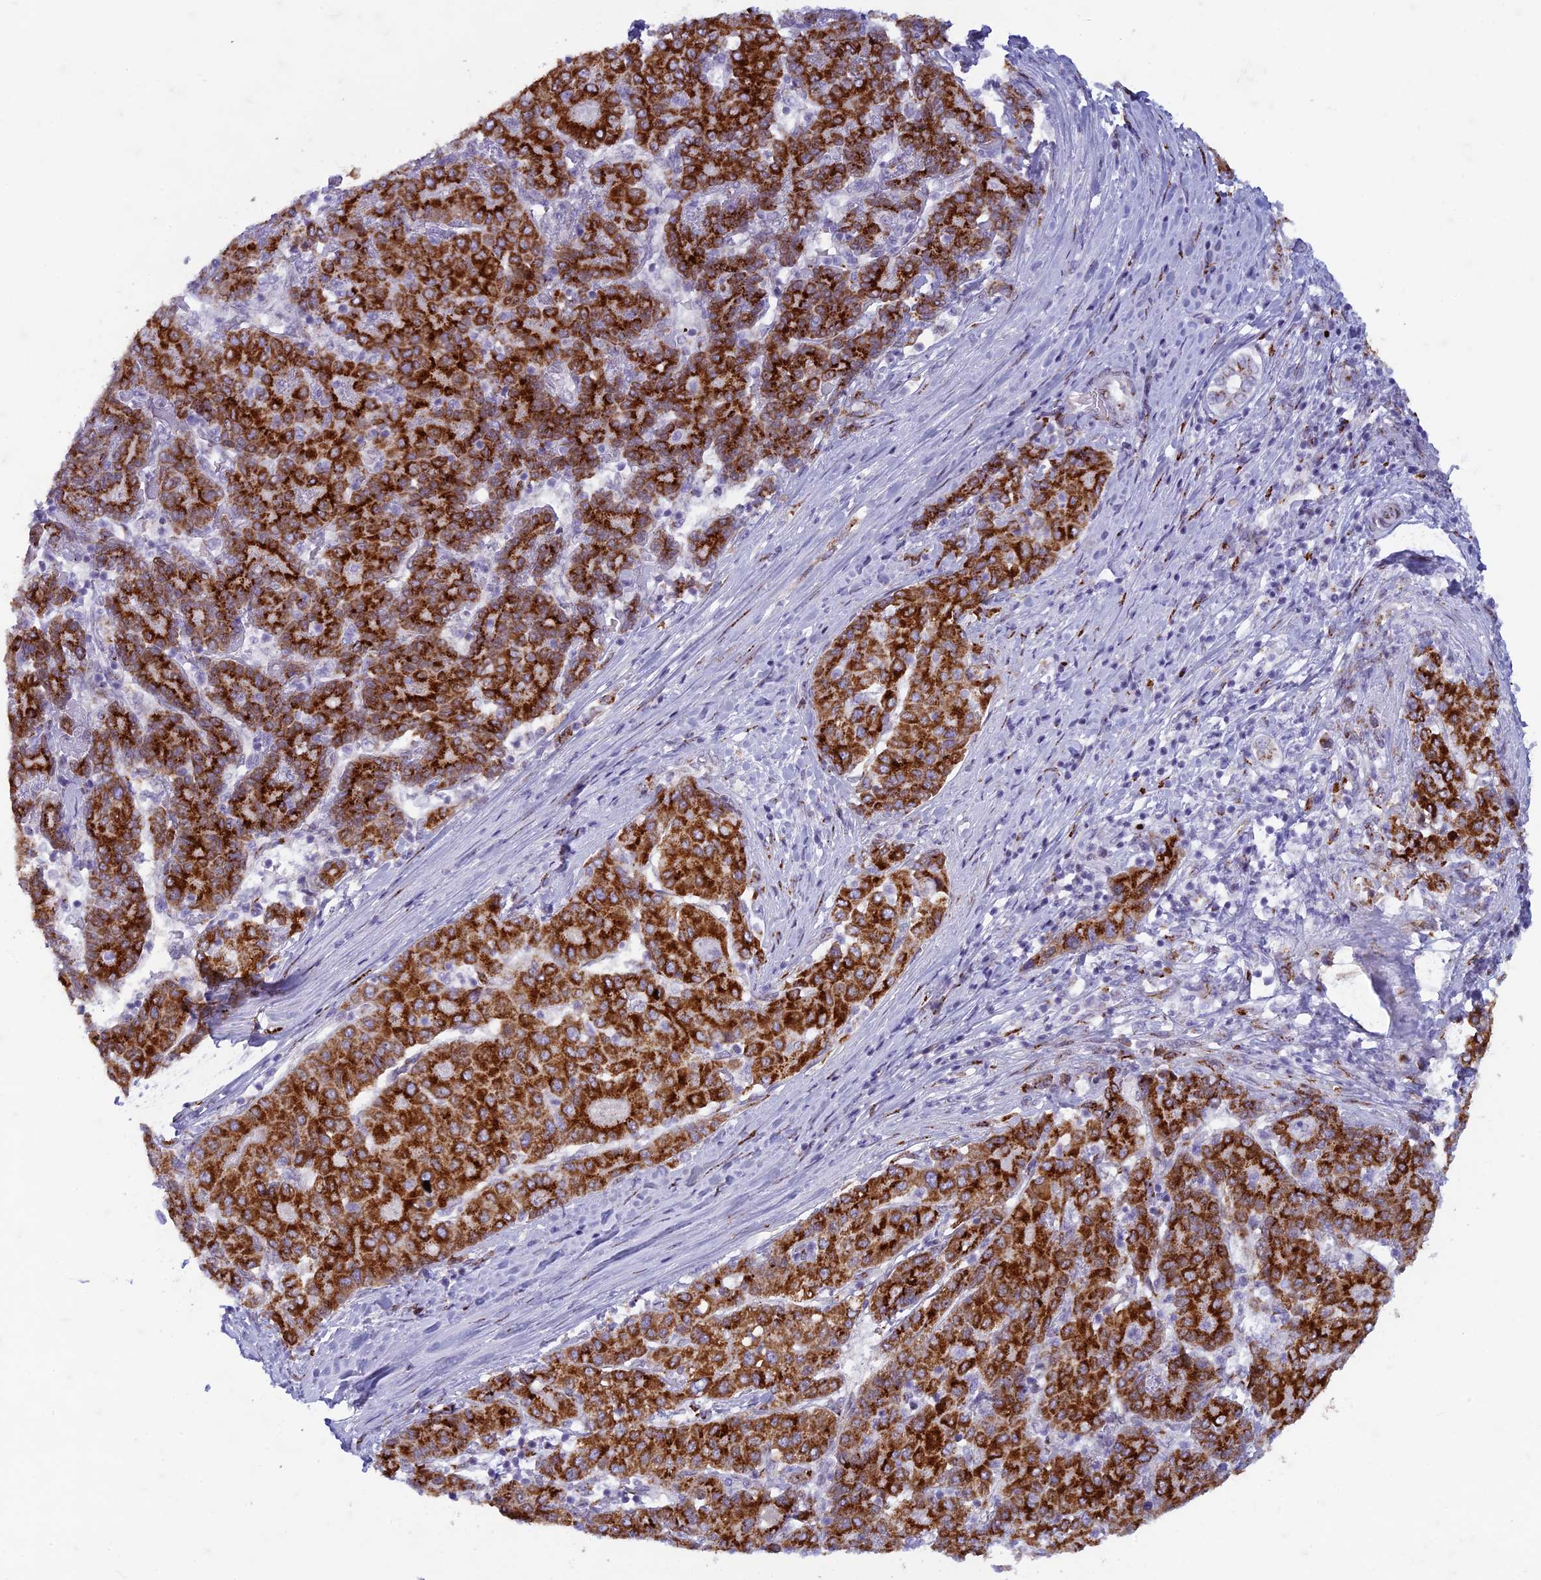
{"staining": {"intensity": "strong", "quantity": ">75%", "location": "cytoplasmic/membranous"}, "tissue": "liver cancer", "cell_type": "Tumor cells", "image_type": "cancer", "snomed": [{"axis": "morphology", "description": "Carcinoma, Hepatocellular, NOS"}, {"axis": "topography", "description": "Liver"}], "caption": "Immunohistochemistry (IHC) of liver cancer (hepatocellular carcinoma) exhibits high levels of strong cytoplasmic/membranous staining in approximately >75% of tumor cells. (DAB (3,3'-diaminobenzidine) IHC, brown staining for protein, blue staining for nuclei).", "gene": "FAM3C", "patient": {"sex": "male", "age": 65}}